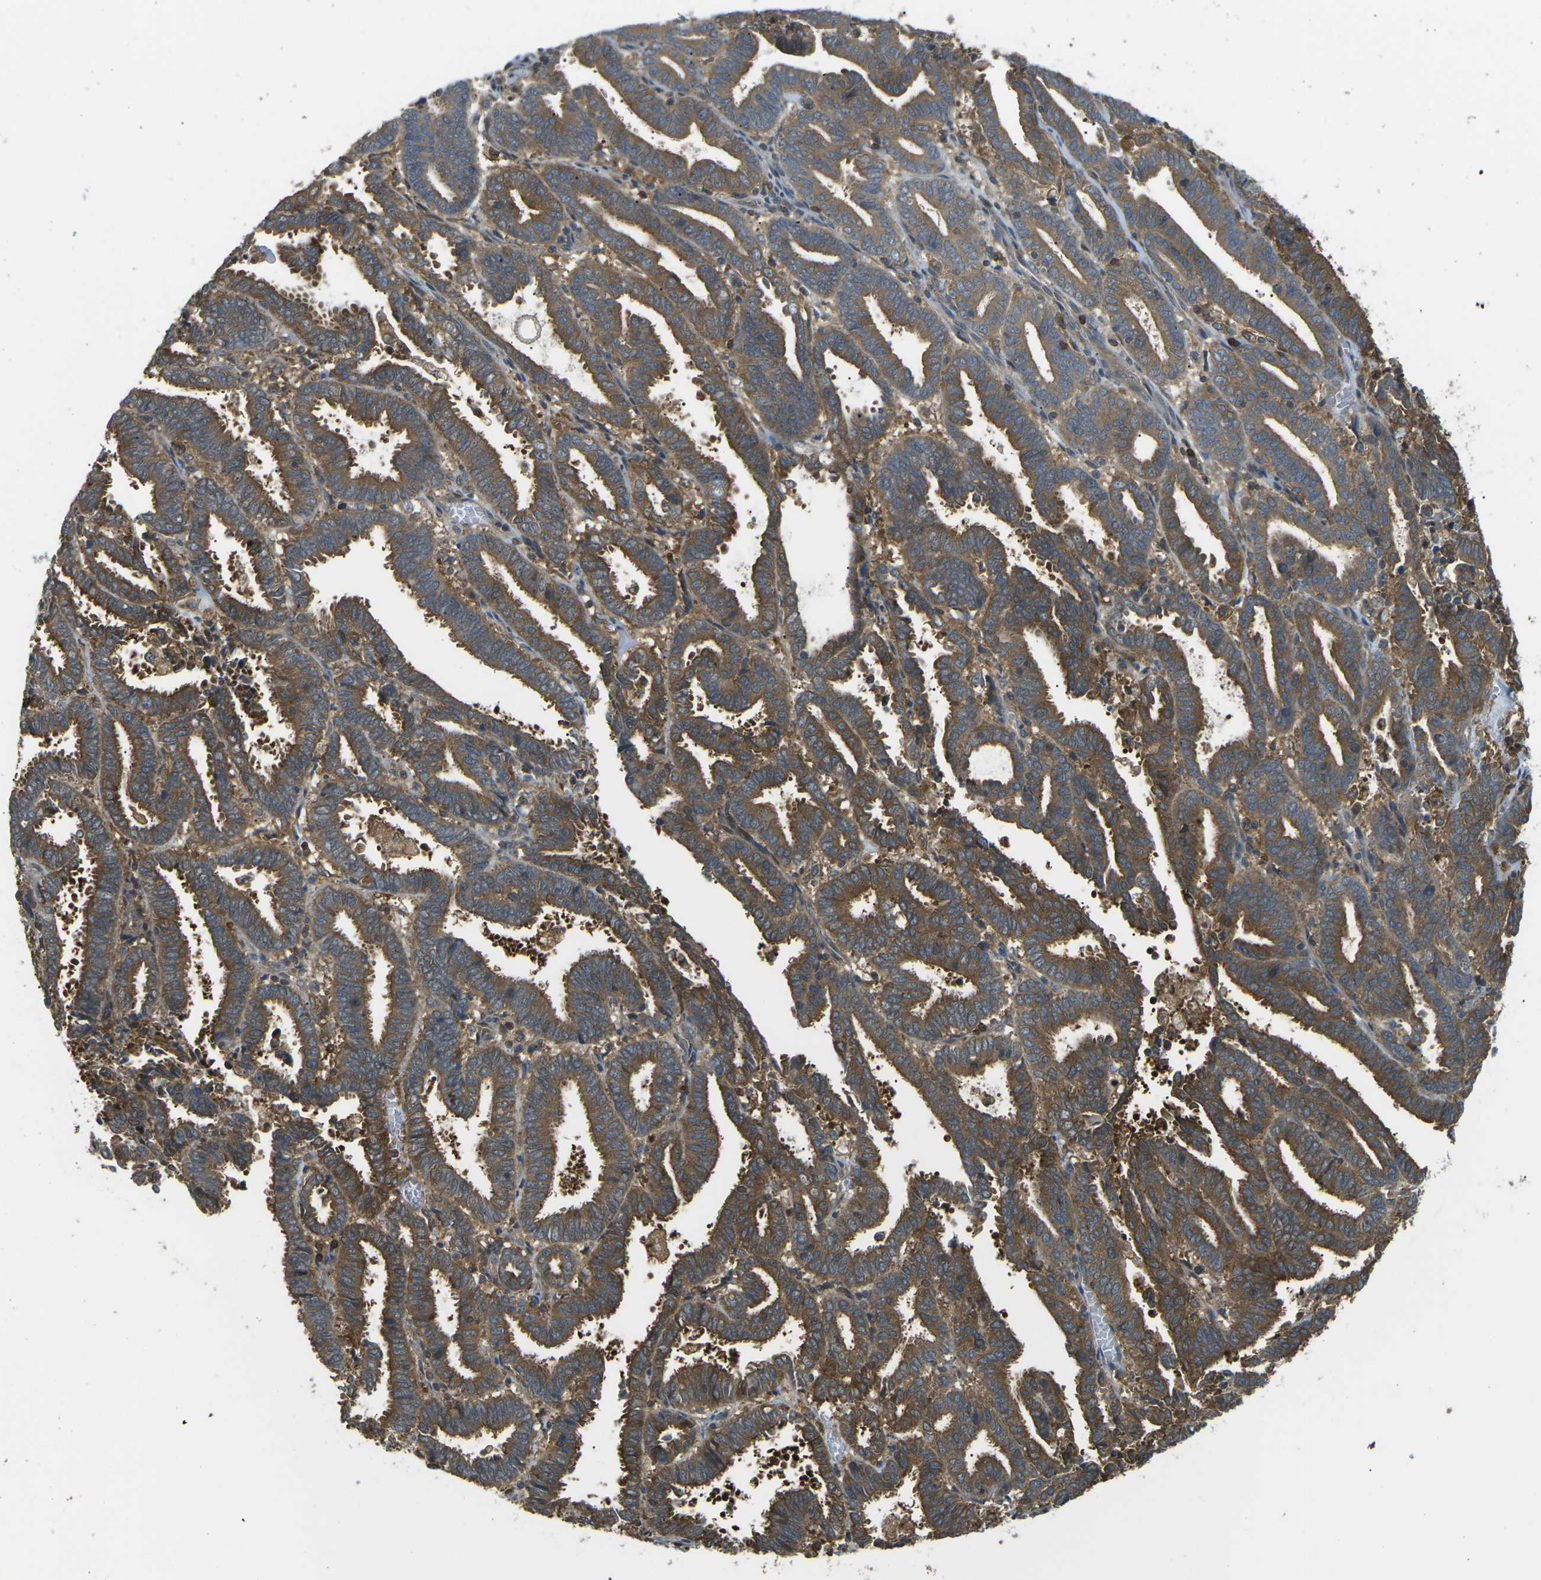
{"staining": {"intensity": "moderate", "quantity": ">75%", "location": "cytoplasmic/membranous"}, "tissue": "endometrial cancer", "cell_type": "Tumor cells", "image_type": "cancer", "snomed": [{"axis": "morphology", "description": "Adenocarcinoma, NOS"}, {"axis": "topography", "description": "Uterus"}], "caption": "Protein staining of endometrial cancer (adenocarcinoma) tissue shows moderate cytoplasmic/membranous staining in about >75% of tumor cells.", "gene": "PIEZO2", "patient": {"sex": "female", "age": 83}}